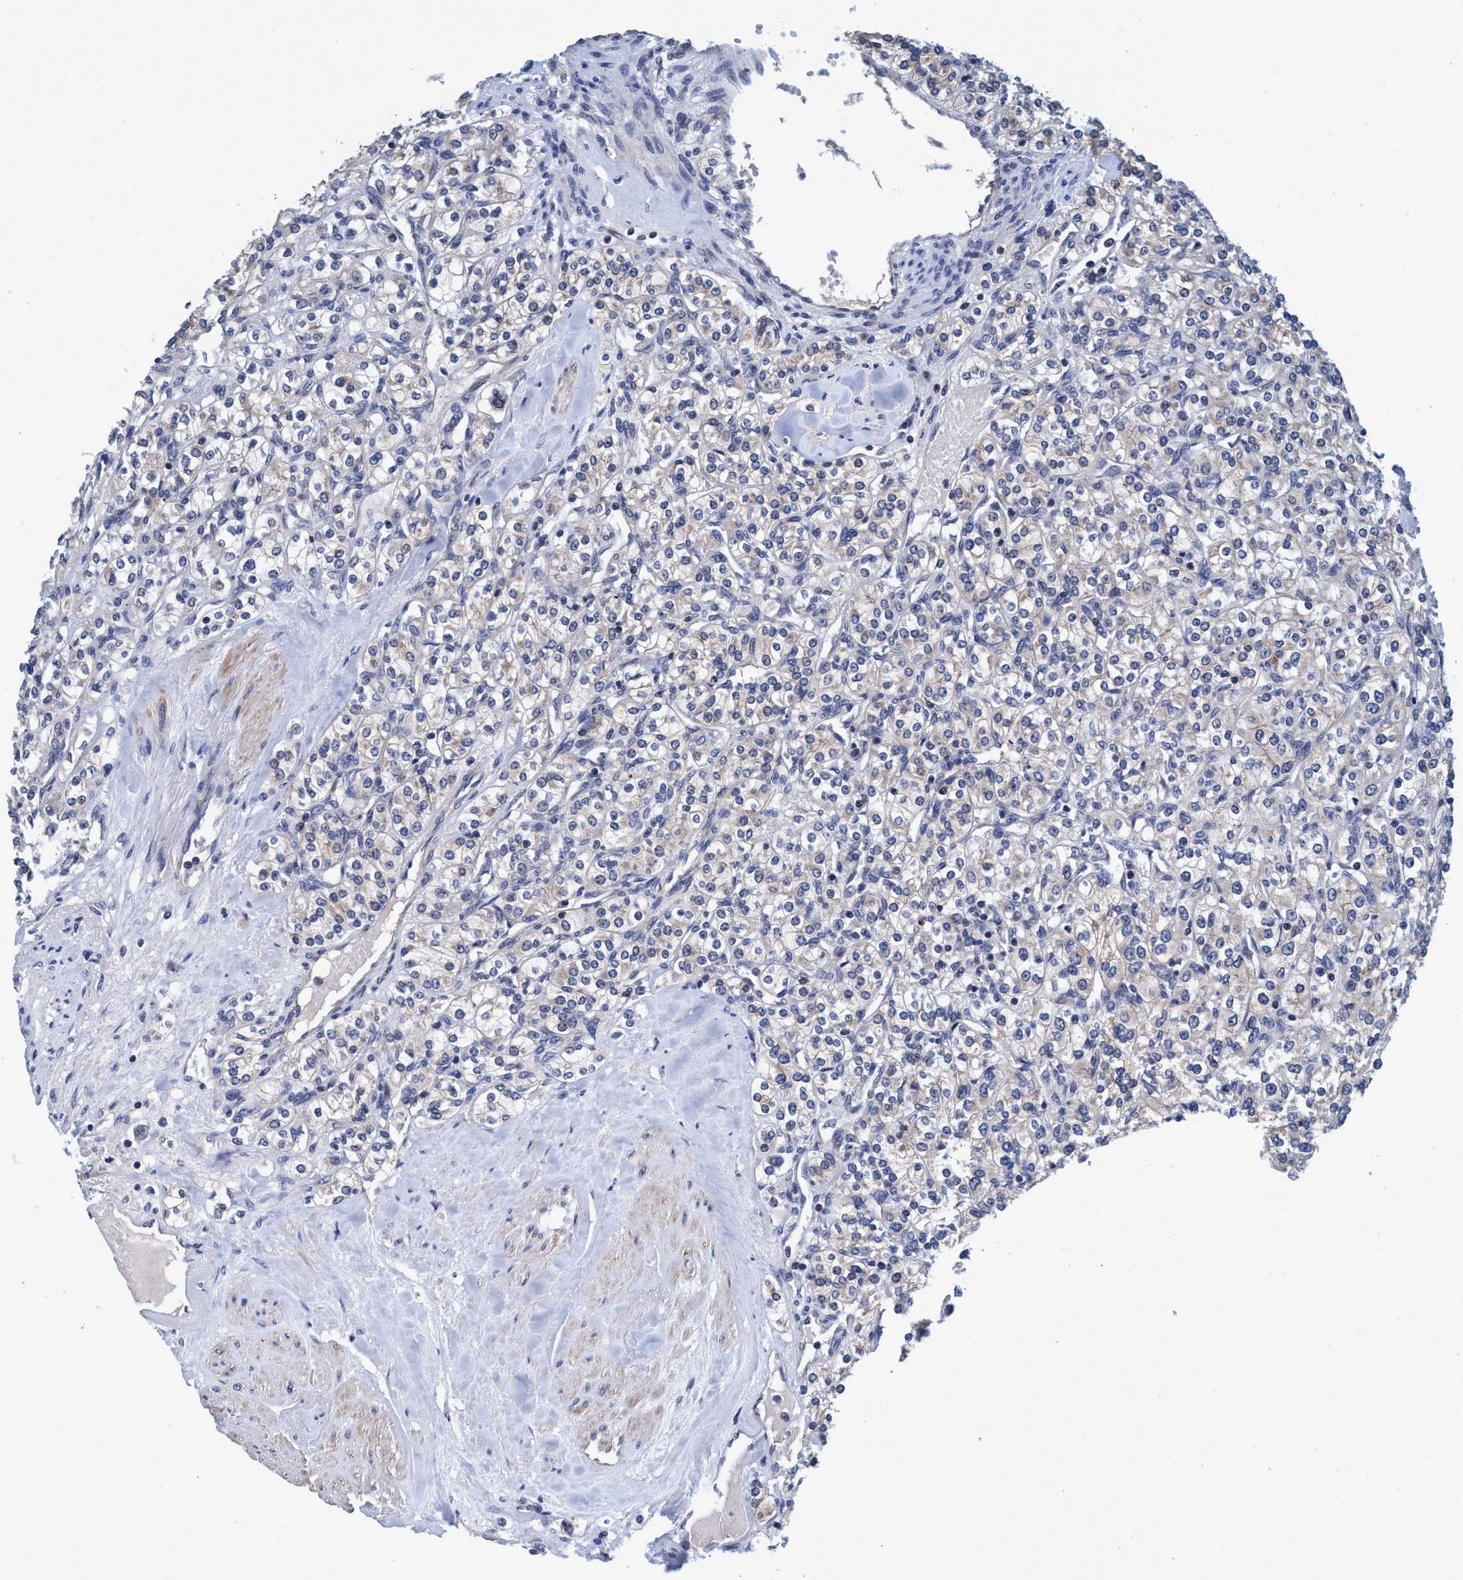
{"staining": {"intensity": "negative", "quantity": "none", "location": "none"}, "tissue": "renal cancer", "cell_type": "Tumor cells", "image_type": "cancer", "snomed": [{"axis": "morphology", "description": "Adenocarcinoma, NOS"}, {"axis": "topography", "description": "Kidney"}], "caption": "Protein analysis of adenocarcinoma (renal) shows no significant staining in tumor cells.", "gene": "CALCOCO2", "patient": {"sex": "male", "age": 77}}